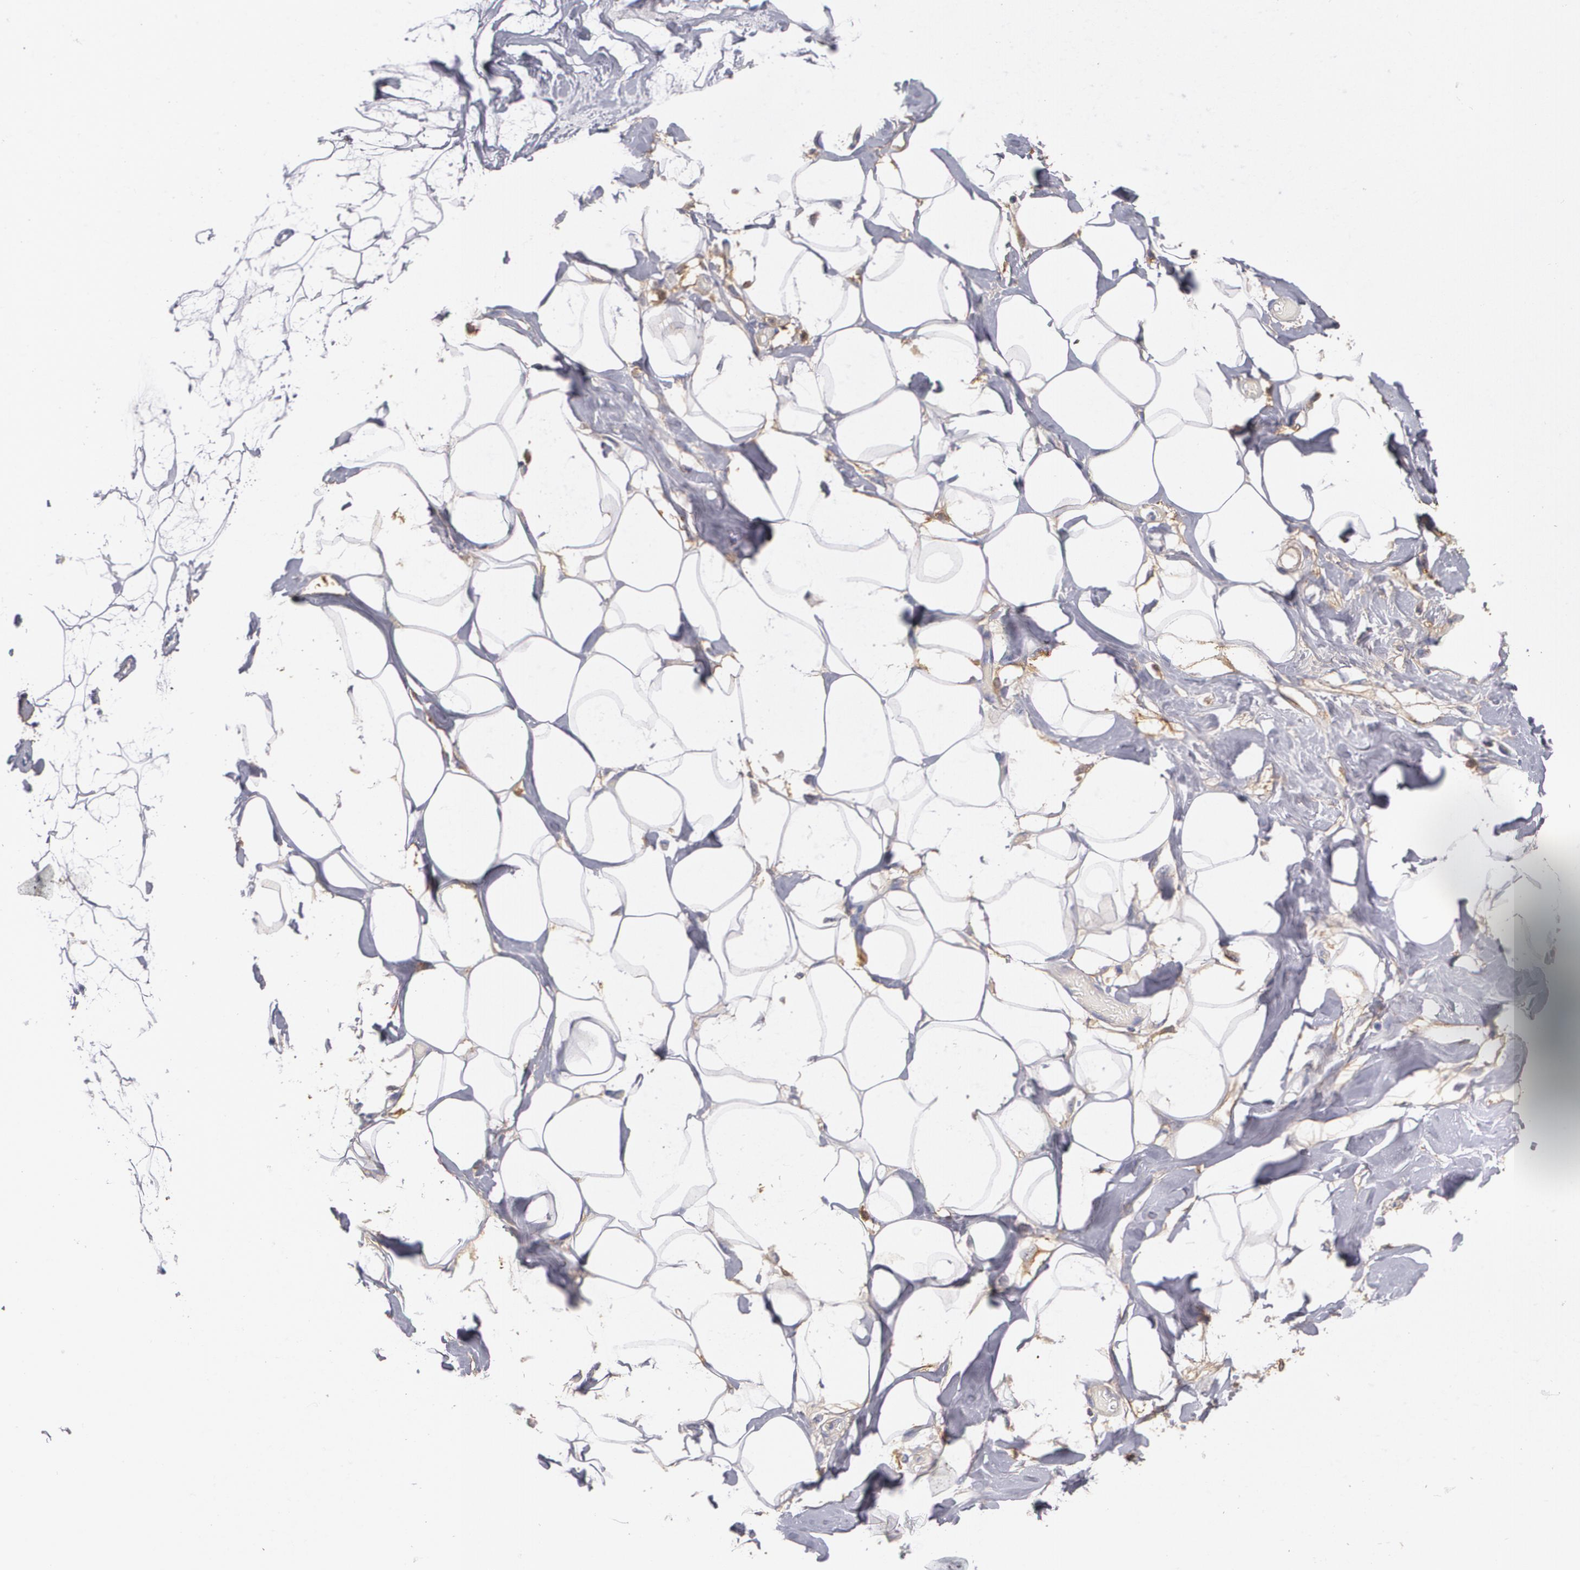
{"staining": {"intensity": "negative", "quantity": "none", "location": "none"}, "tissue": "breast", "cell_type": "Adipocytes", "image_type": "normal", "snomed": [{"axis": "morphology", "description": "Normal tissue, NOS"}, {"axis": "morphology", "description": "Fibrosis, NOS"}, {"axis": "topography", "description": "Breast"}], "caption": "A high-resolution histopathology image shows IHC staining of unremarkable breast, which exhibits no significant positivity in adipocytes.", "gene": "FBLN1", "patient": {"sex": "female", "age": 39}}